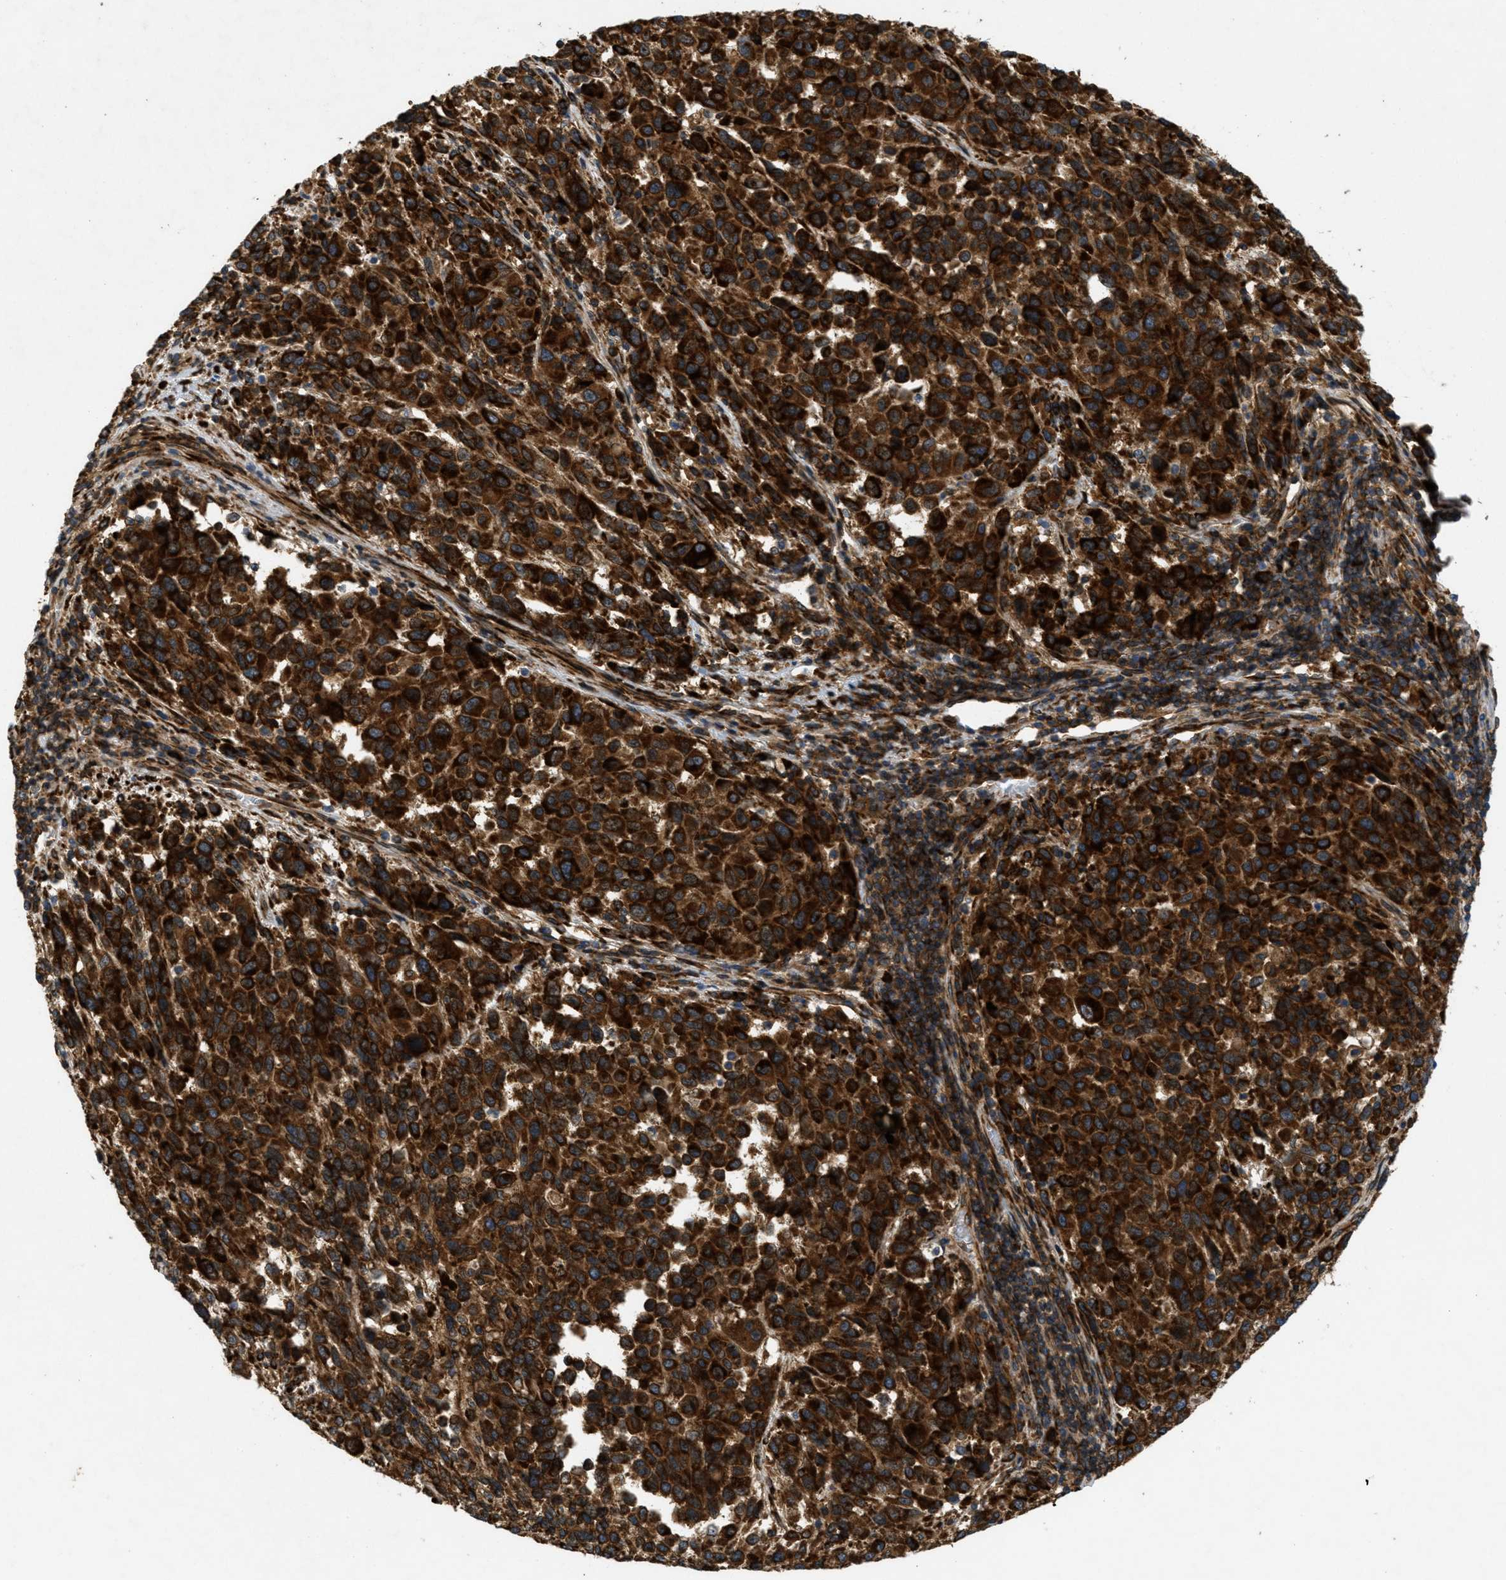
{"staining": {"intensity": "strong", "quantity": ">75%", "location": "cytoplasmic/membranous"}, "tissue": "melanoma", "cell_type": "Tumor cells", "image_type": "cancer", "snomed": [{"axis": "morphology", "description": "Malignant melanoma, Metastatic site"}, {"axis": "topography", "description": "Lymph node"}], "caption": "Immunohistochemical staining of human melanoma displays high levels of strong cytoplasmic/membranous expression in about >75% of tumor cells. (IHC, brightfield microscopy, high magnification).", "gene": "PCDH18", "patient": {"sex": "male", "age": 61}}